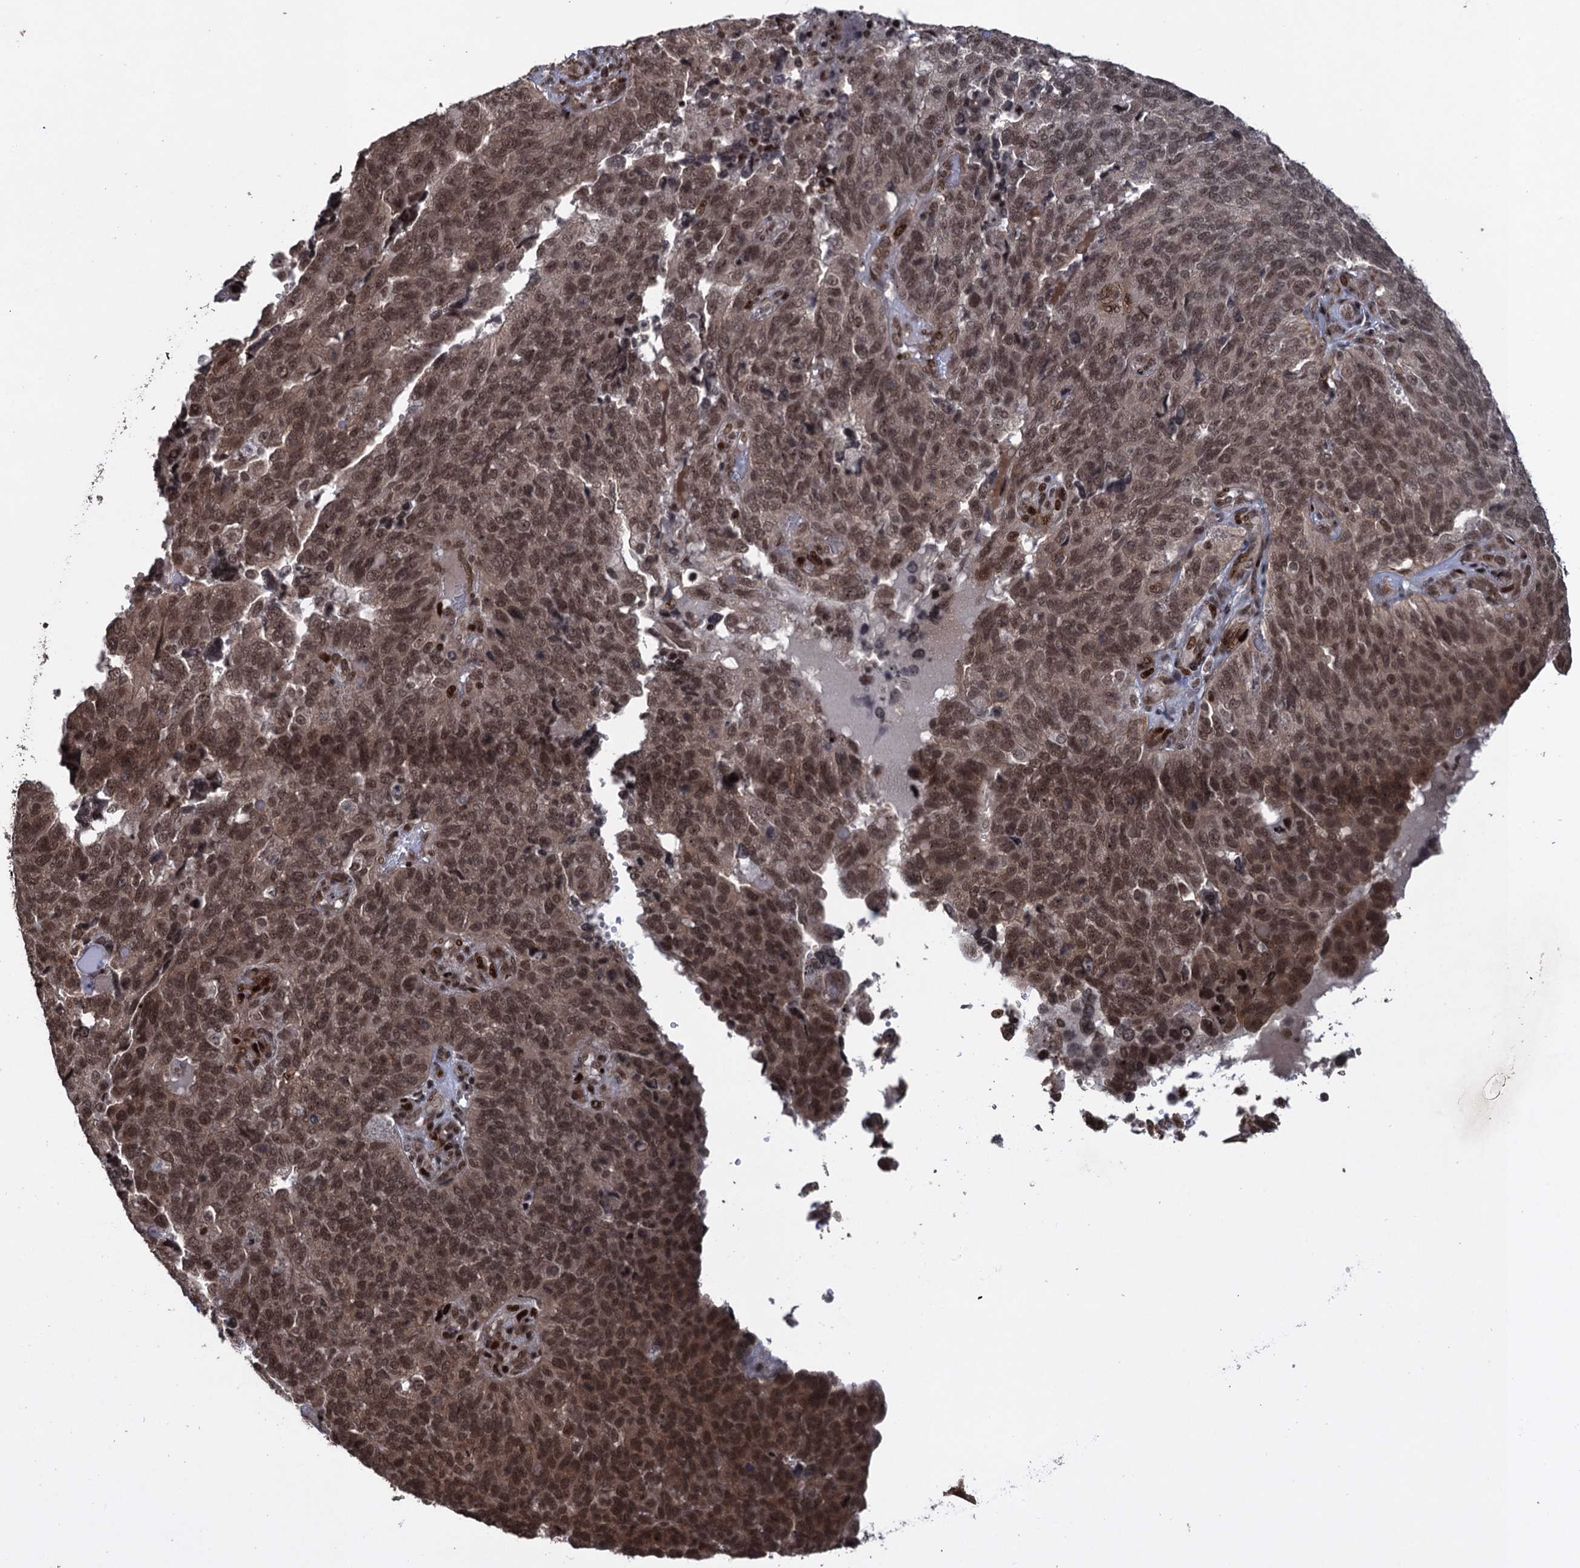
{"staining": {"intensity": "moderate", "quantity": ">75%", "location": "nuclear"}, "tissue": "endometrial cancer", "cell_type": "Tumor cells", "image_type": "cancer", "snomed": [{"axis": "morphology", "description": "Adenocarcinoma, NOS"}, {"axis": "topography", "description": "Endometrium"}], "caption": "Endometrial adenocarcinoma stained with a brown dye reveals moderate nuclear positive staining in about >75% of tumor cells.", "gene": "ZNF169", "patient": {"sex": "female", "age": 66}}